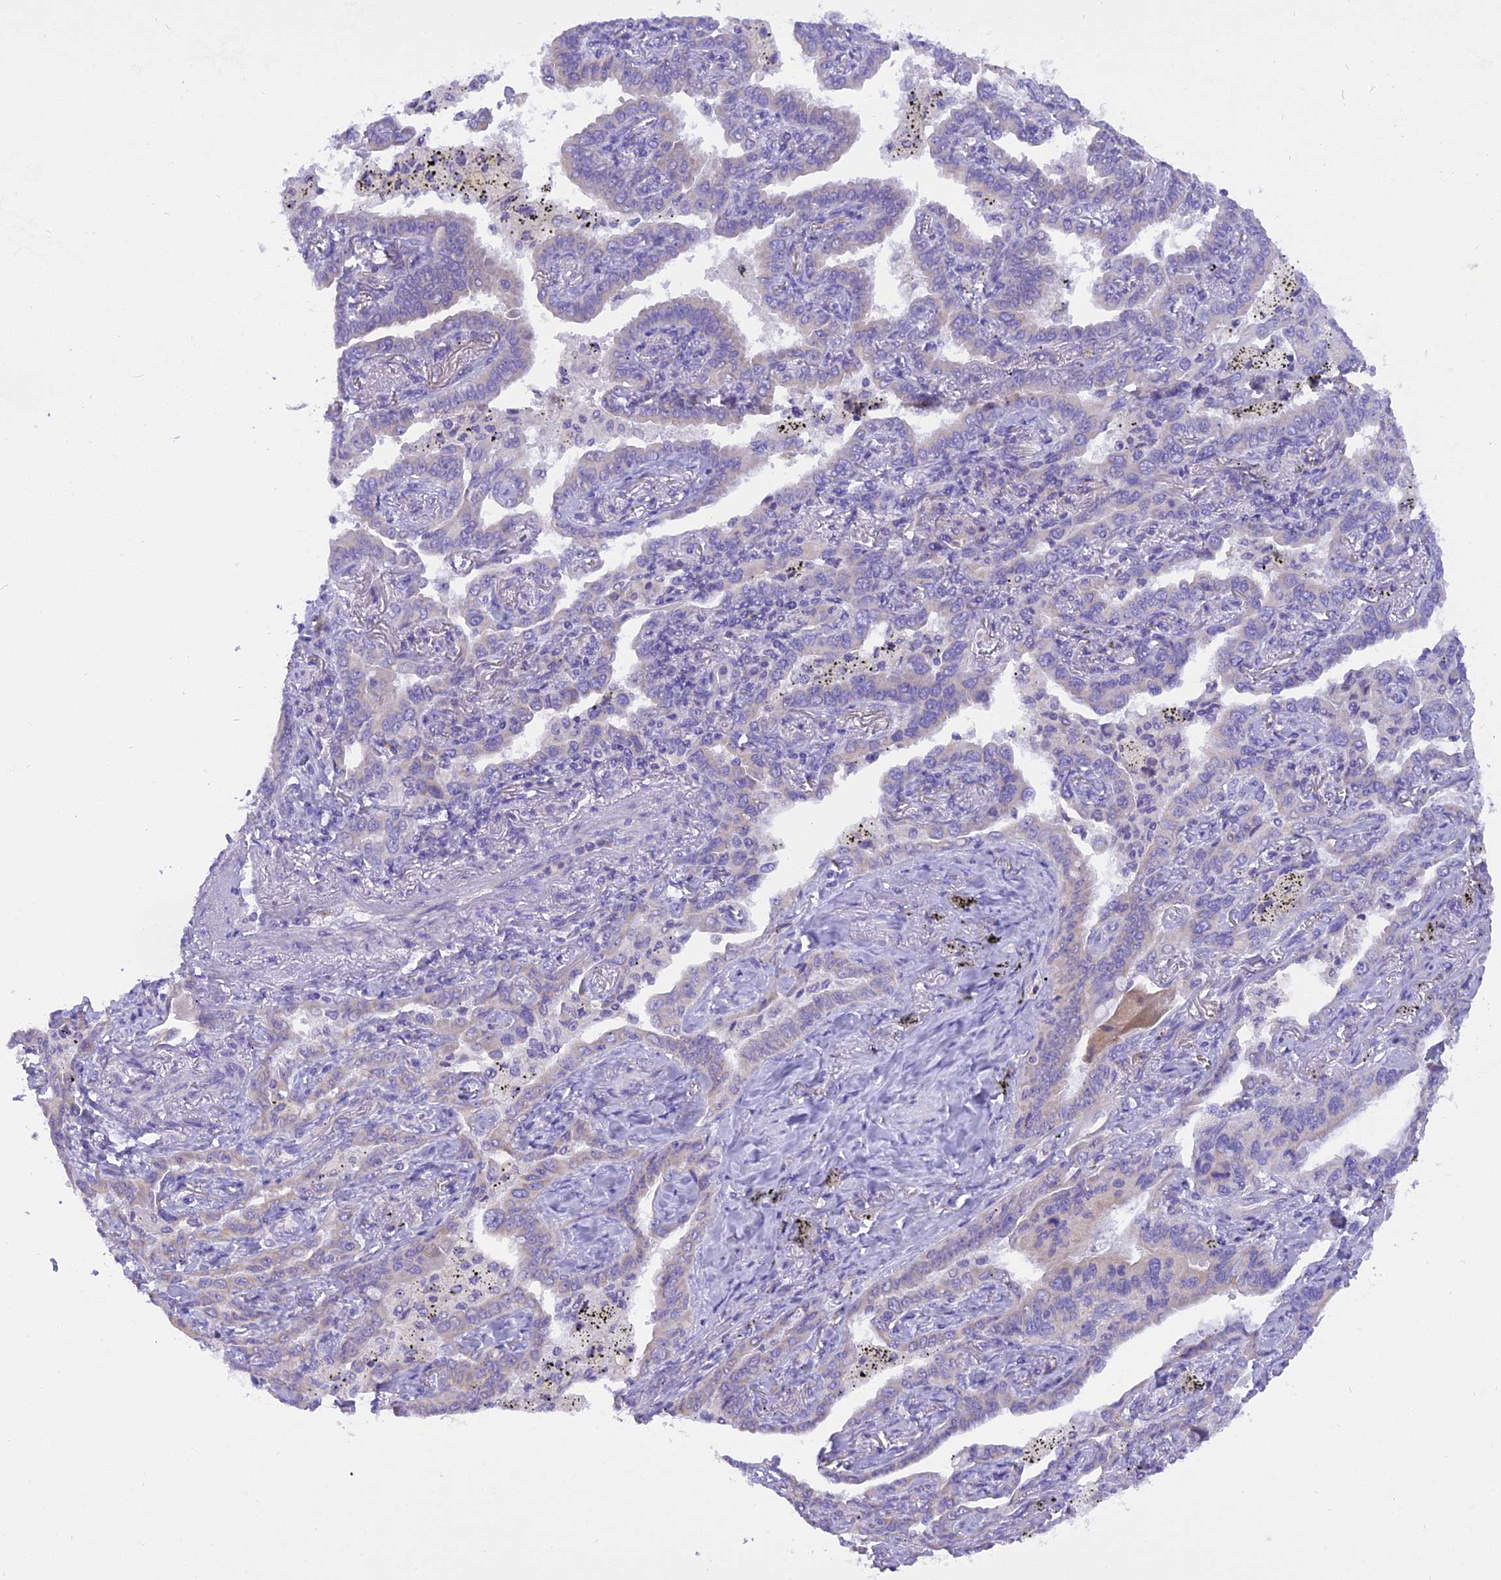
{"staining": {"intensity": "negative", "quantity": "none", "location": "none"}, "tissue": "lung cancer", "cell_type": "Tumor cells", "image_type": "cancer", "snomed": [{"axis": "morphology", "description": "Adenocarcinoma, NOS"}, {"axis": "topography", "description": "Lung"}], "caption": "Immunohistochemical staining of human lung adenocarcinoma reveals no significant positivity in tumor cells.", "gene": "TRIM3", "patient": {"sex": "male", "age": 67}}